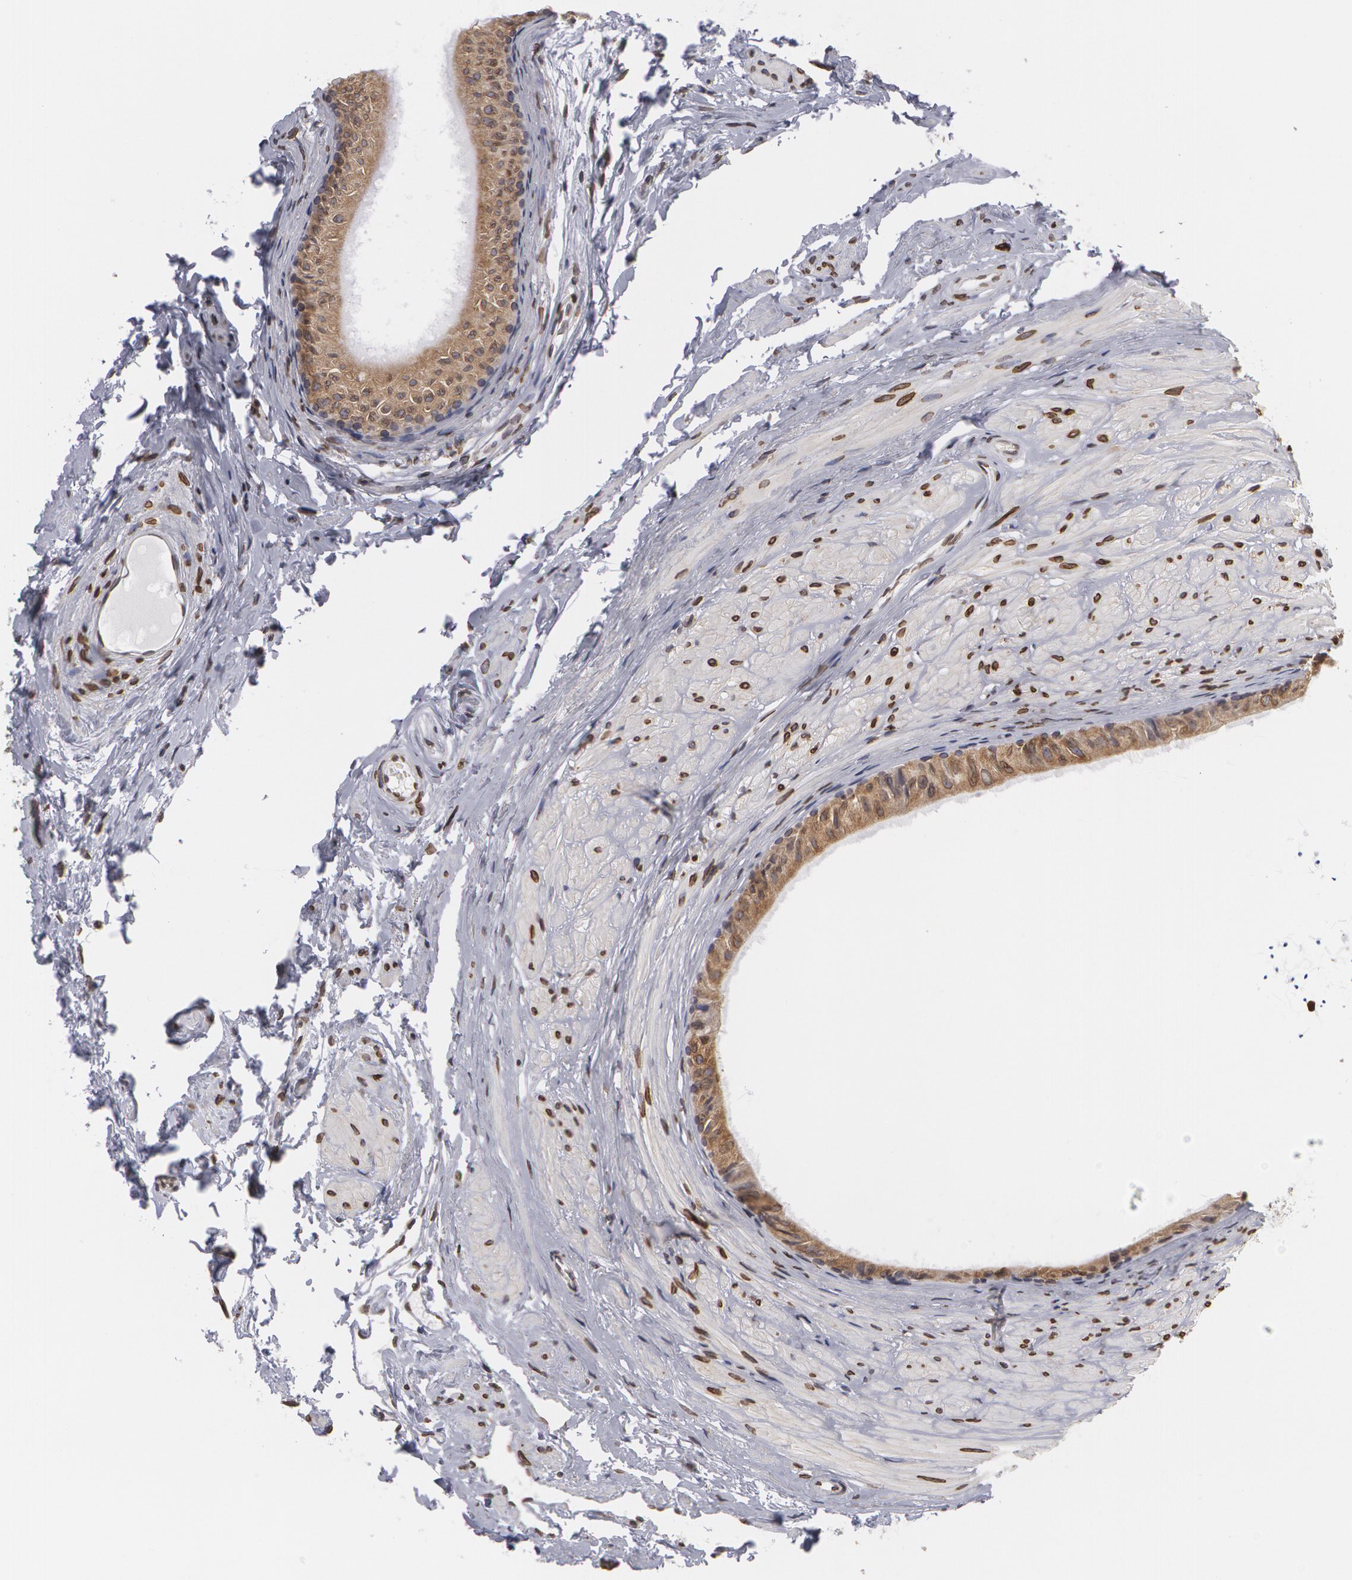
{"staining": {"intensity": "moderate", "quantity": ">75%", "location": "cytoplasmic/membranous"}, "tissue": "epididymis", "cell_type": "Glandular cells", "image_type": "normal", "snomed": [{"axis": "morphology", "description": "Normal tissue, NOS"}, {"axis": "topography", "description": "Epididymis"}], "caption": "IHC of benign human epididymis displays medium levels of moderate cytoplasmic/membranous expression in about >75% of glandular cells. Using DAB (3,3'-diaminobenzidine) (brown) and hematoxylin (blue) stains, captured at high magnification using brightfield microscopy.", "gene": "EMD", "patient": {"sex": "male", "age": 77}}